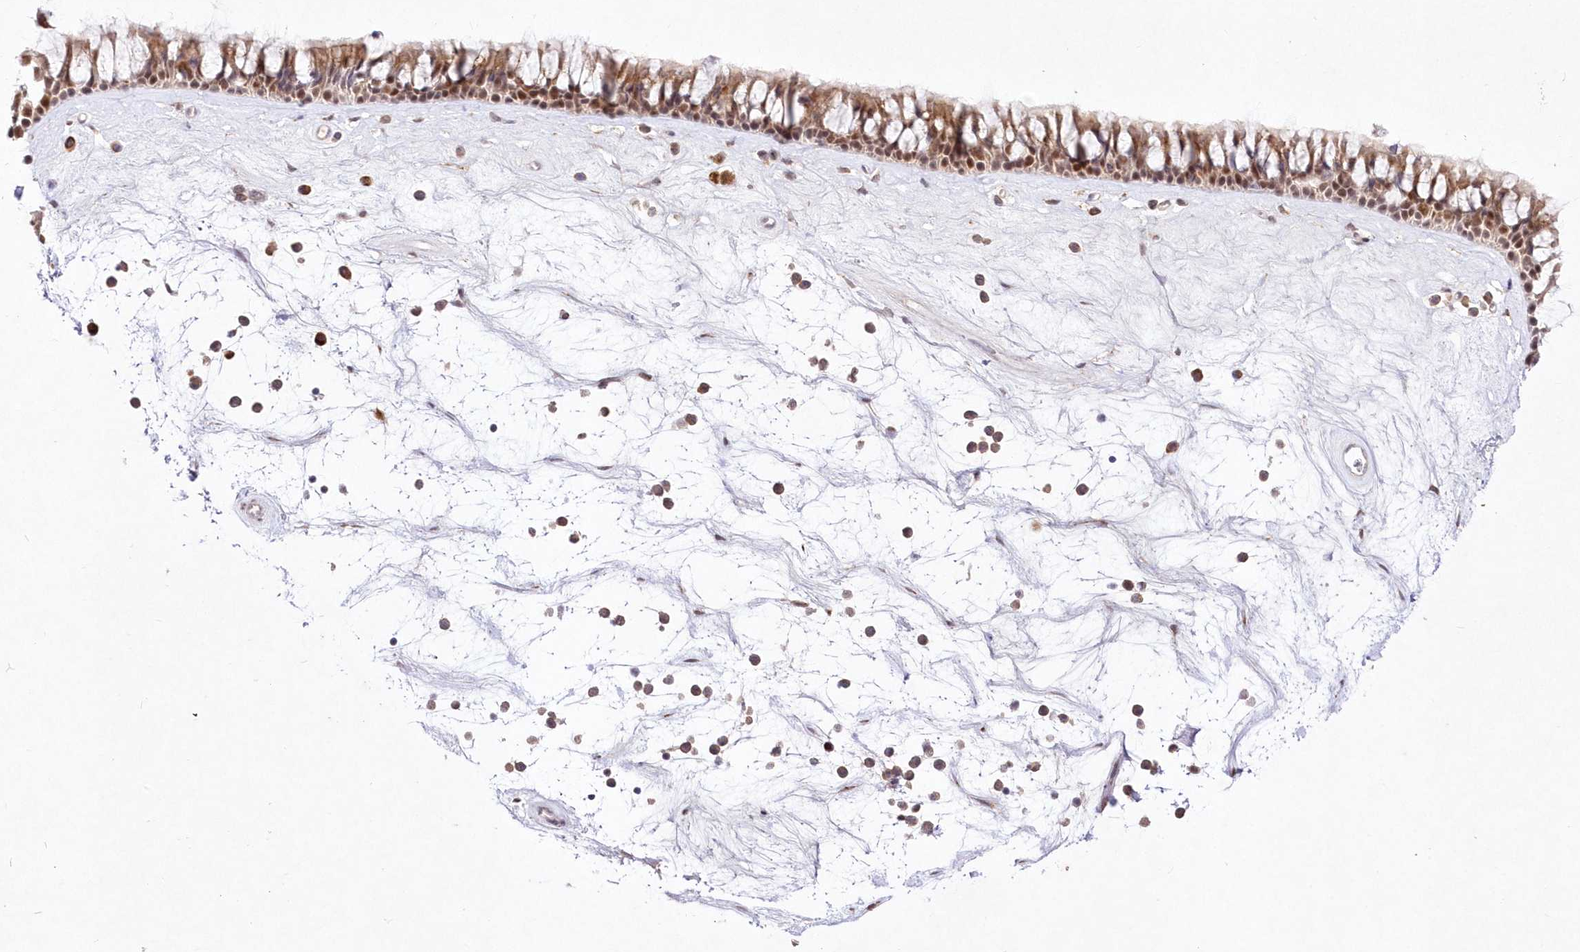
{"staining": {"intensity": "moderate", "quantity": ">75%", "location": "cytoplasmic/membranous,nuclear"}, "tissue": "nasopharynx", "cell_type": "Respiratory epithelial cells", "image_type": "normal", "snomed": [{"axis": "morphology", "description": "Normal tissue, NOS"}, {"axis": "topography", "description": "Nasopharynx"}], "caption": "Respiratory epithelial cells show medium levels of moderate cytoplasmic/membranous,nuclear staining in approximately >75% of cells in normal nasopharynx.", "gene": "LDB1", "patient": {"sex": "male", "age": 64}}